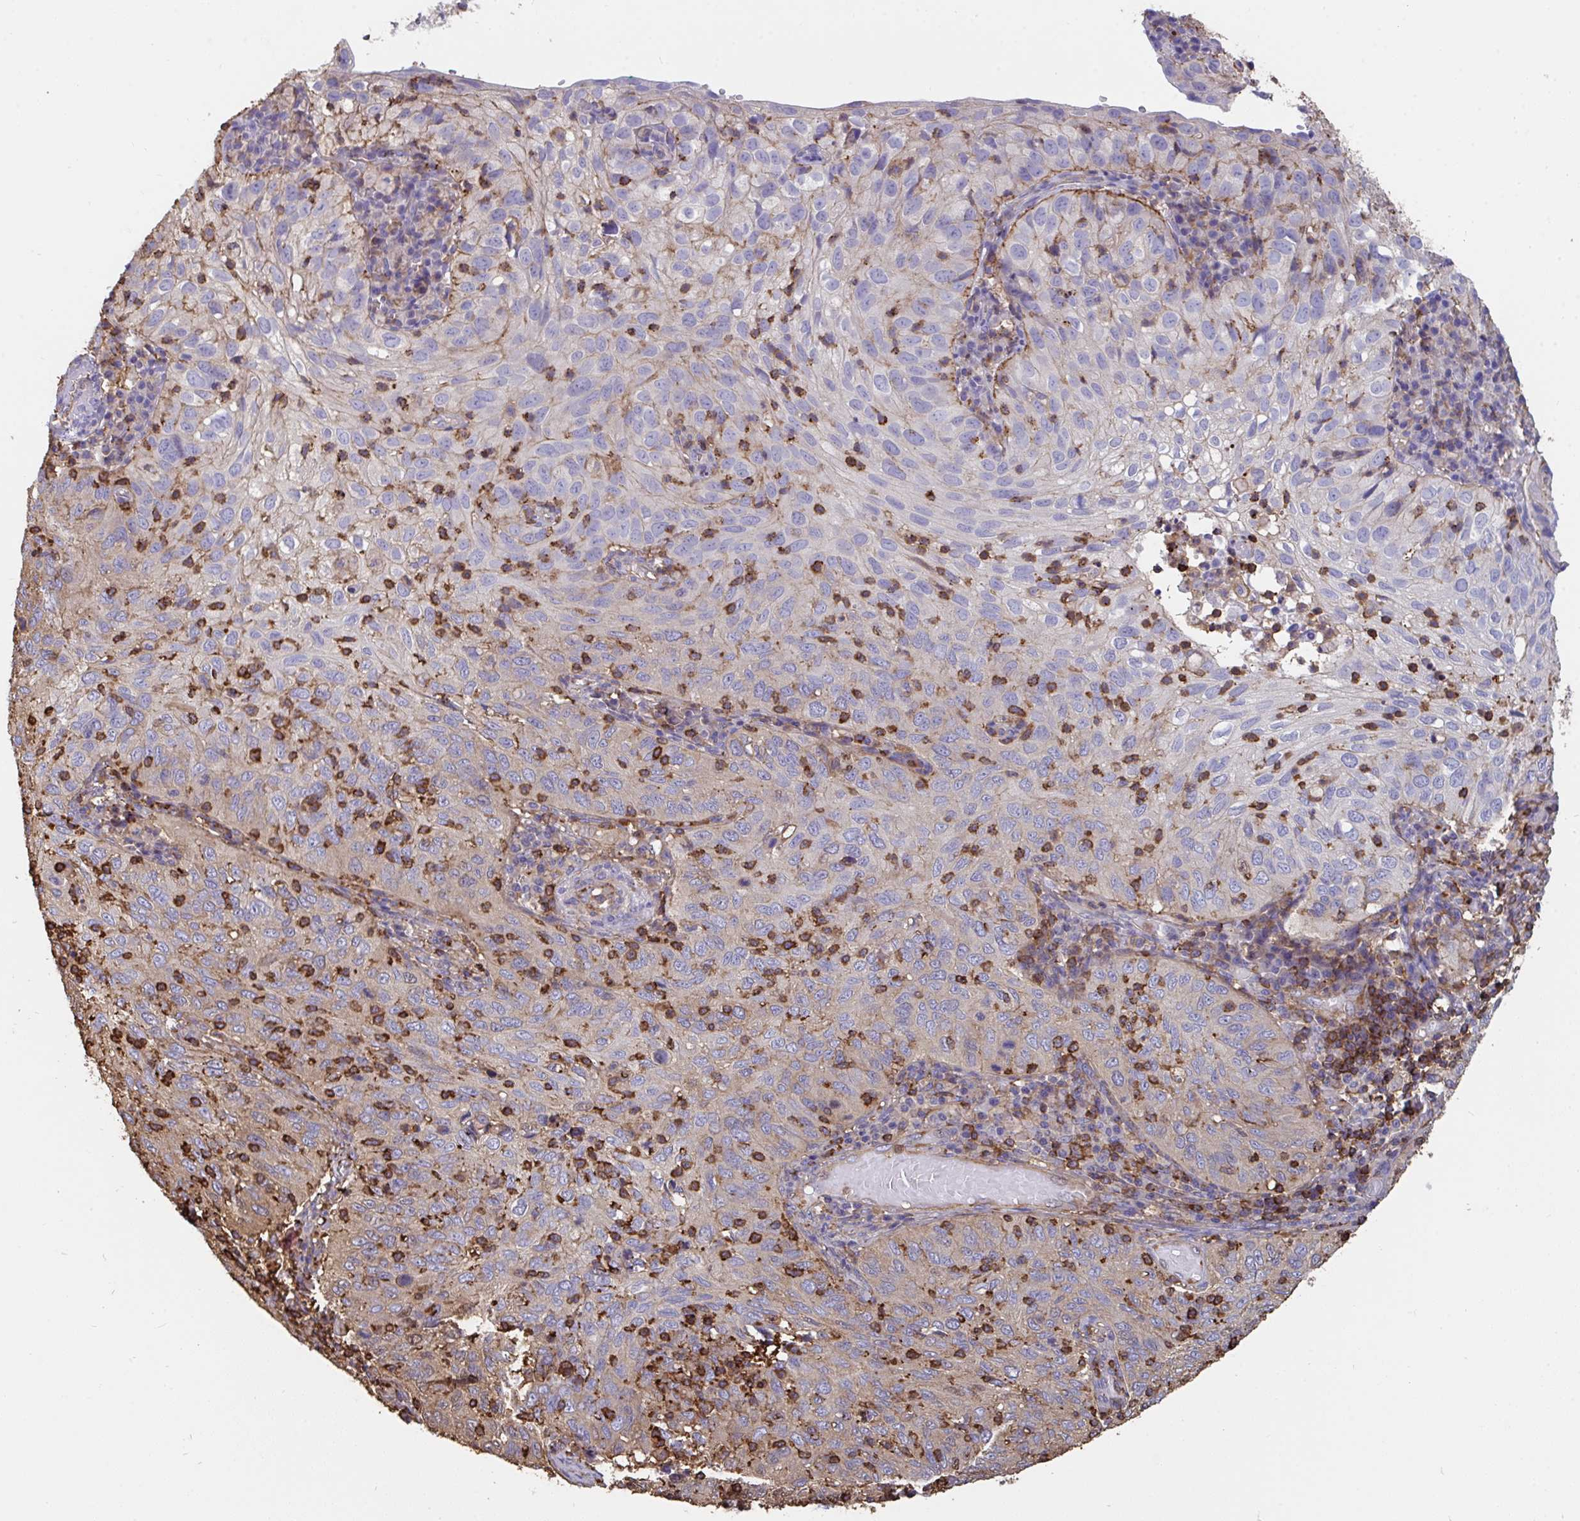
{"staining": {"intensity": "weak", "quantity": "<25%", "location": "cytoplasmic/membranous"}, "tissue": "cervical cancer", "cell_type": "Tumor cells", "image_type": "cancer", "snomed": [{"axis": "morphology", "description": "Squamous cell carcinoma, NOS"}, {"axis": "topography", "description": "Cervix"}], "caption": "Tumor cells show no significant positivity in squamous cell carcinoma (cervical).", "gene": "CFL1", "patient": {"sex": "female", "age": 52}}